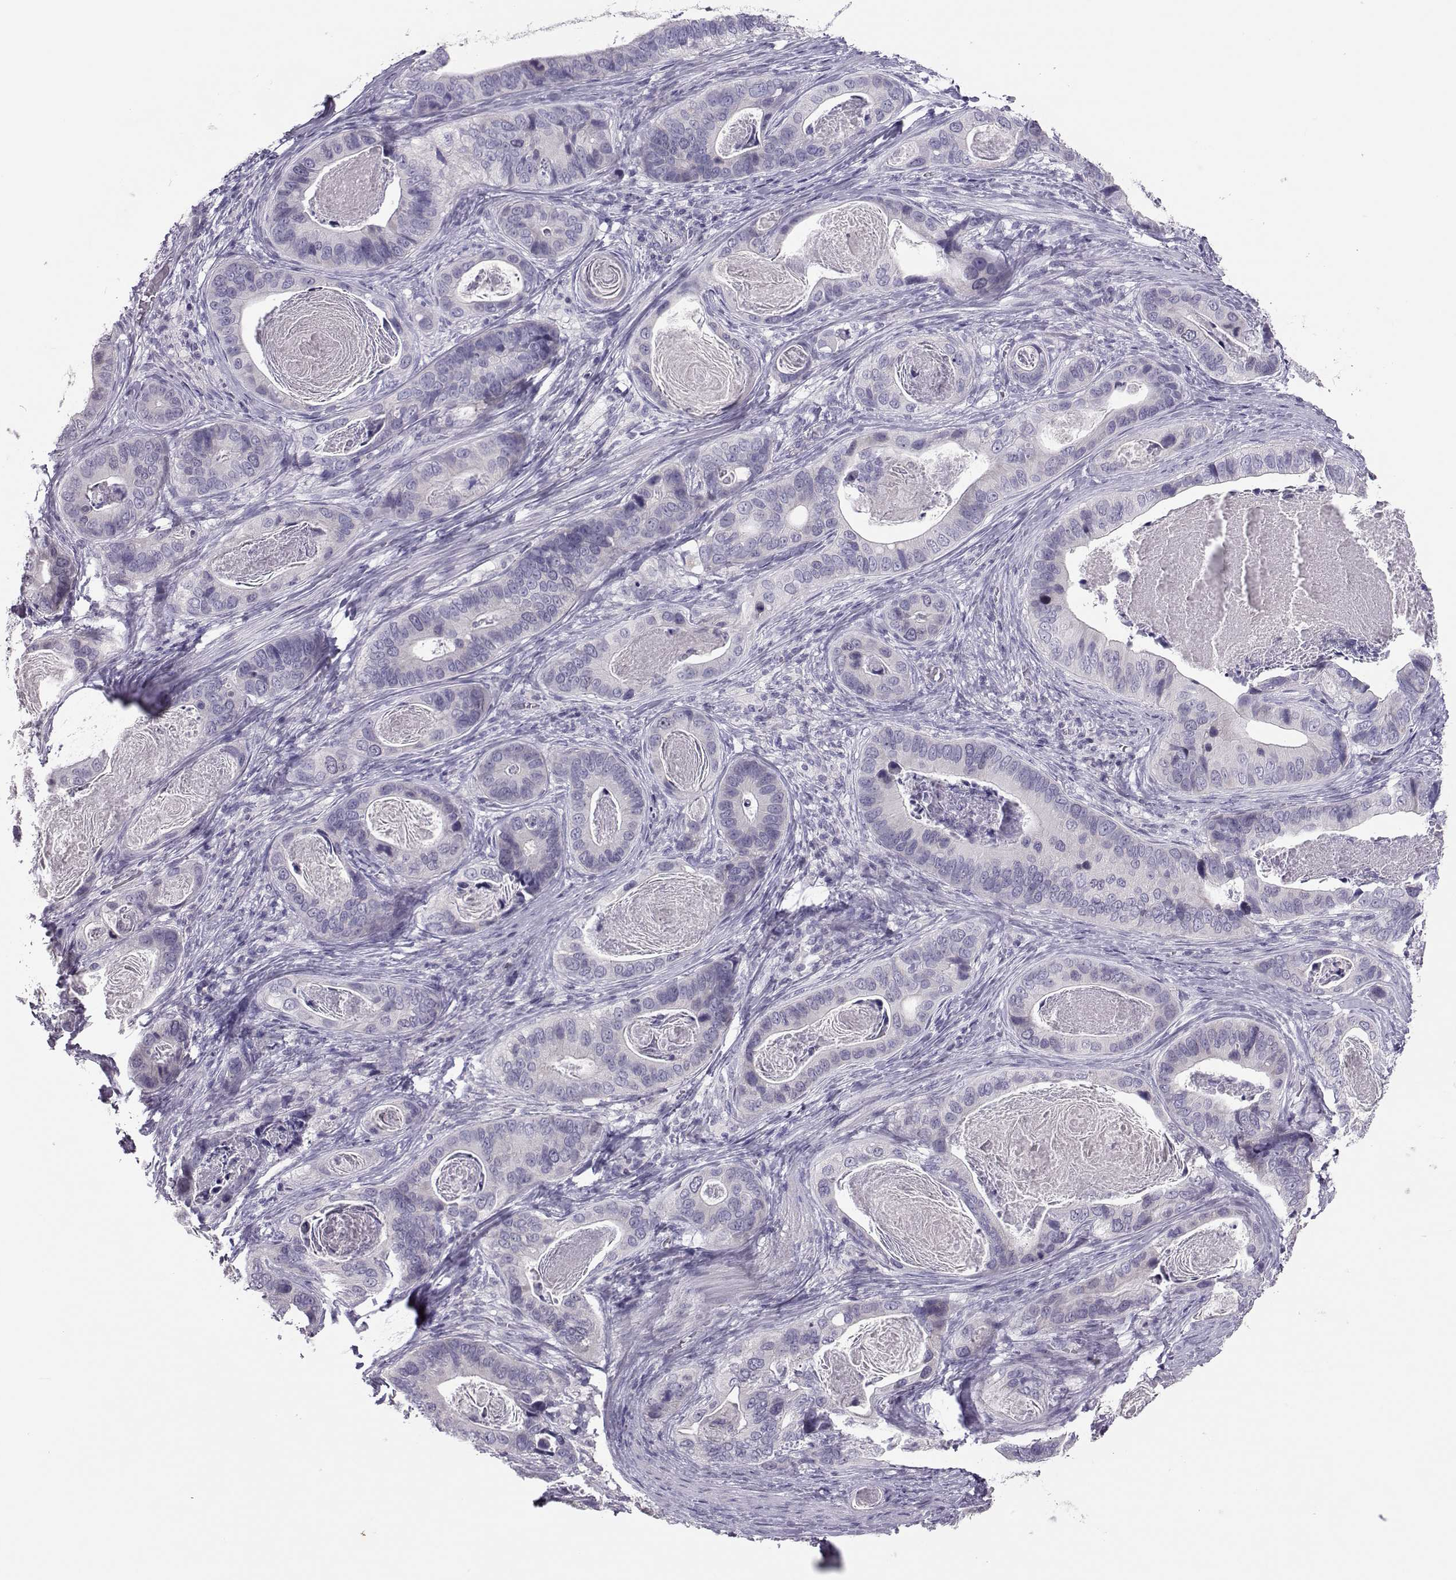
{"staining": {"intensity": "negative", "quantity": "none", "location": "none"}, "tissue": "stomach cancer", "cell_type": "Tumor cells", "image_type": "cancer", "snomed": [{"axis": "morphology", "description": "Adenocarcinoma, NOS"}, {"axis": "topography", "description": "Stomach"}], "caption": "Adenocarcinoma (stomach) stained for a protein using immunohistochemistry demonstrates no staining tumor cells.", "gene": "TRPM7", "patient": {"sex": "male", "age": 84}}